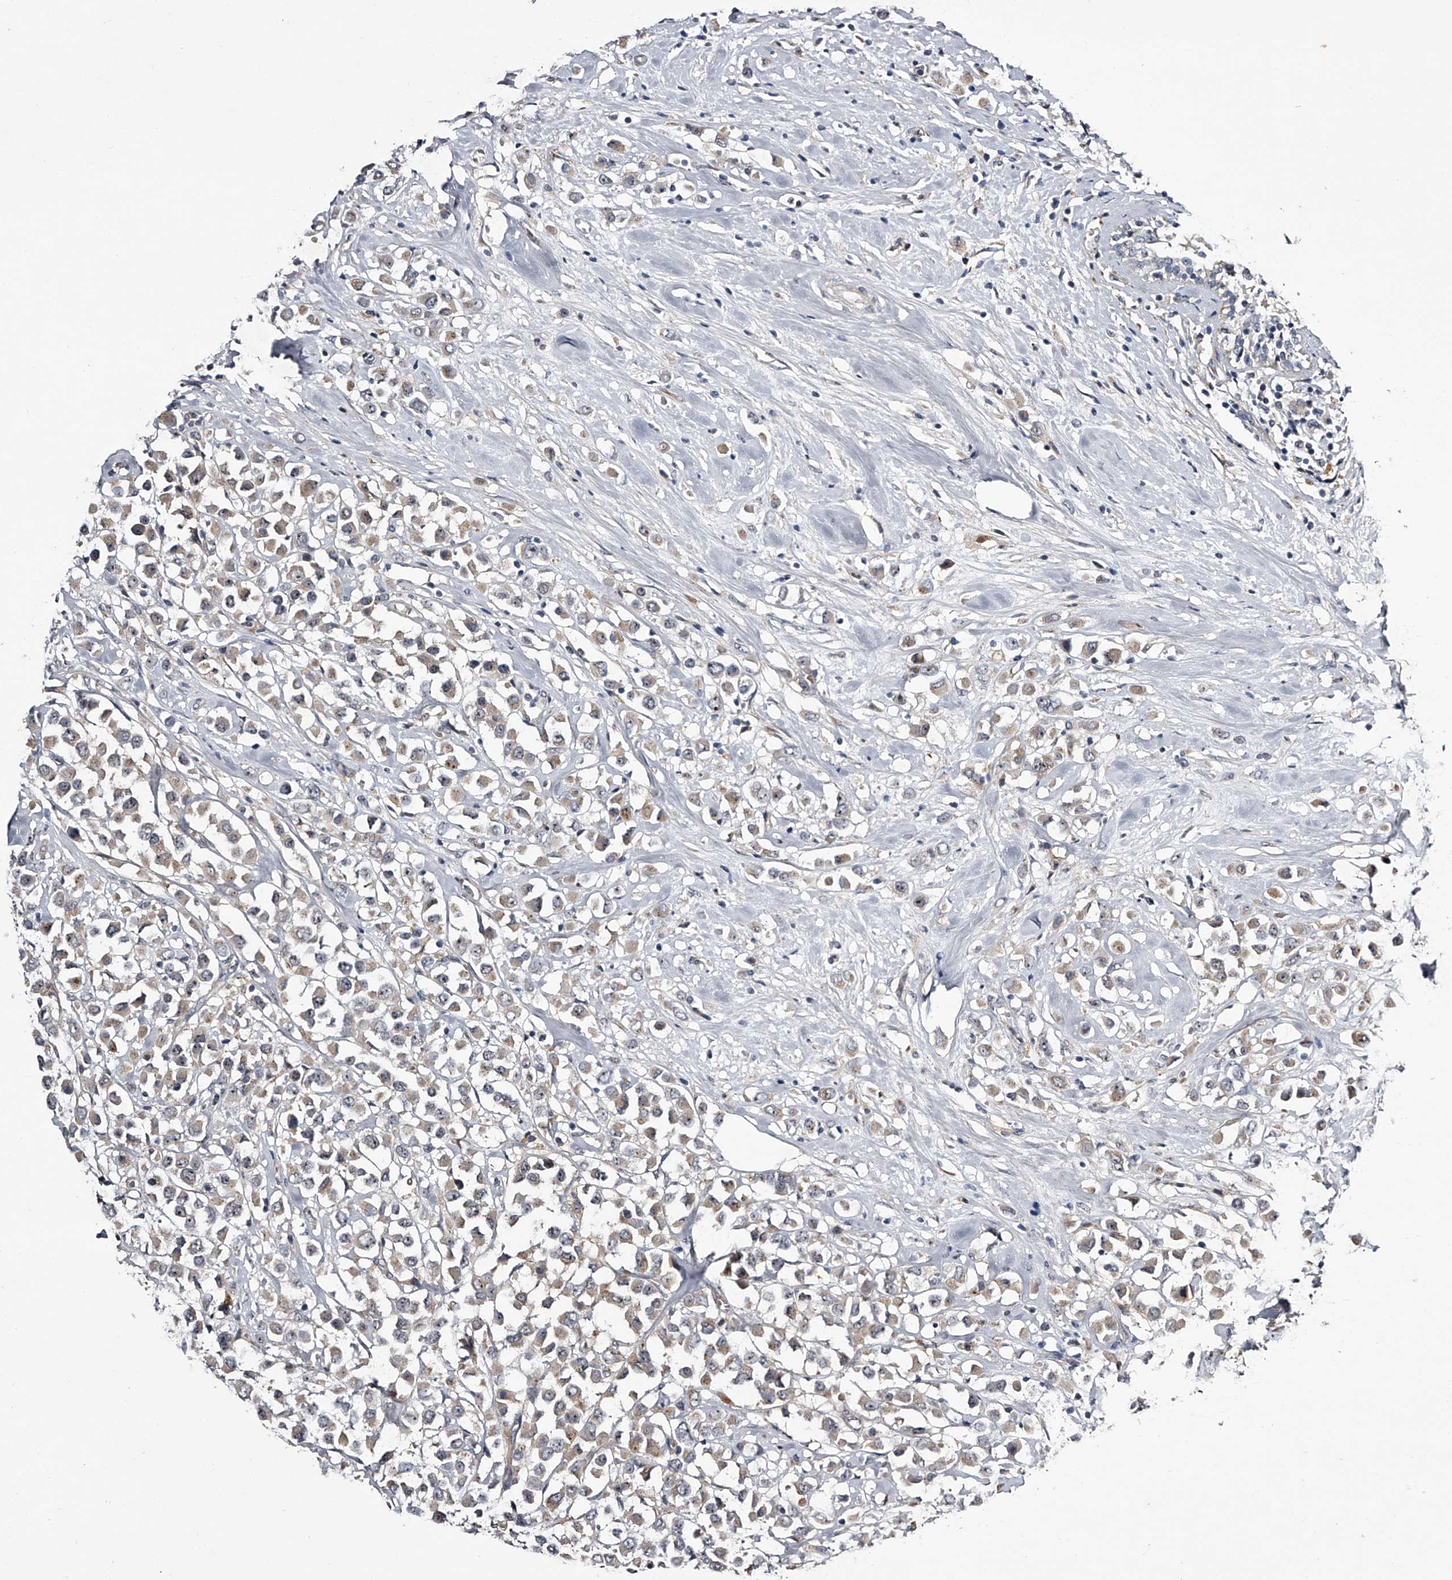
{"staining": {"intensity": "weak", "quantity": "25%-75%", "location": "cytoplasmic/membranous"}, "tissue": "breast cancer", "cell_type": "Tumor cells", "image_type": "cancer", "snomed": [{"axis": "morphology", "description": "Duct carcinoma"}, {"axis": "topography", "description": "Breast"}], "caption": "IHC staining of breast invasive ductal carcinoma, which exhibits low levels of weak cytoplasmic/membranous positivity in approximately 25%-75% of tumor cells indicating weak cytoplasmic/membranous protein staining. The staining was performed using DAB (brown) for protein detection and nuclei were counterstained in hematoxylin (blue).", "gene": "MDN1", "patient": {"sex": "female", "age": 61}}